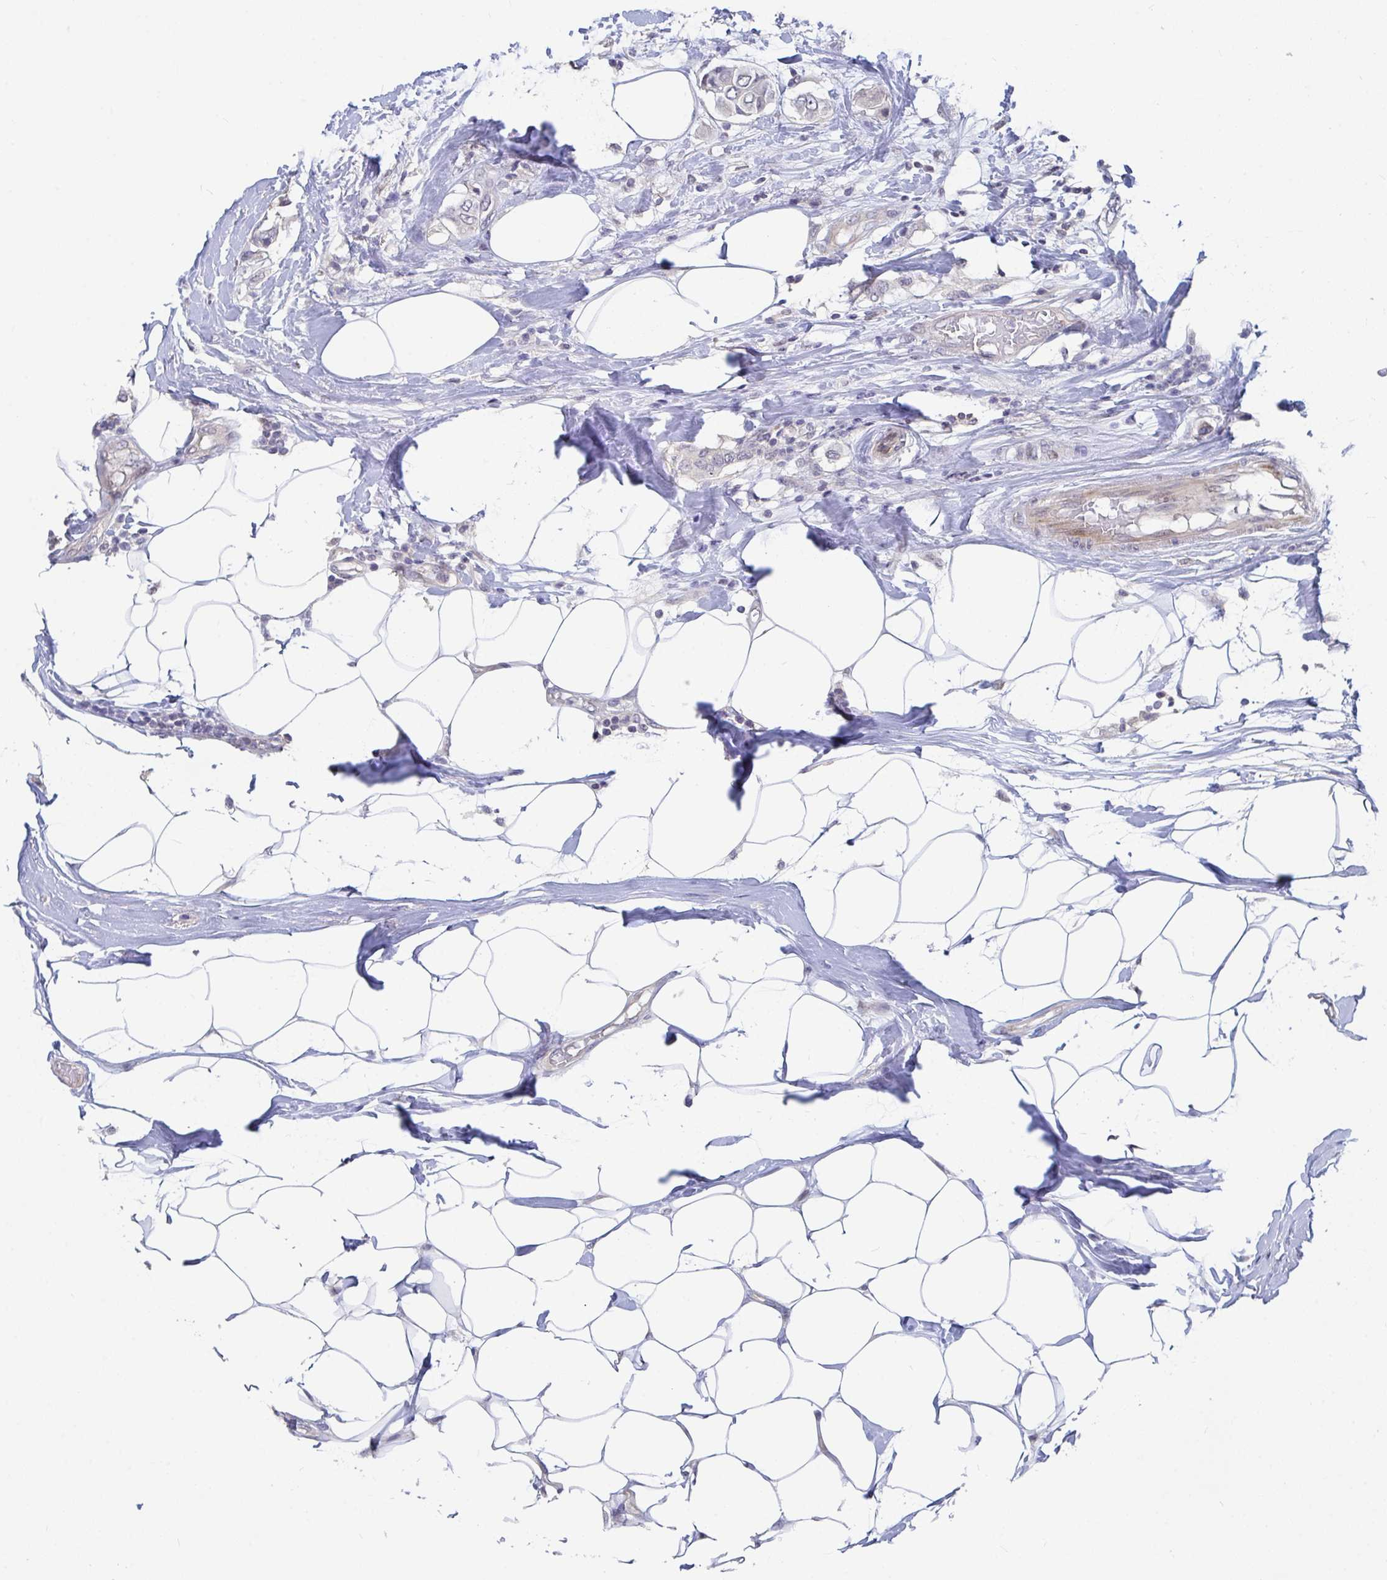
{"staining": {"intensity": "negative", "quantity": "none", "location": "none"}, "tissue": "breast cancer", "cell_type": "Tumor cells", "image_type": "cancer", "snomed": [{"axis": "morphology", "description": "Lobular carcinoma"}, {"axis": "topography", "description": "Breast"}], "caption": "Tumor cells are negative for brown protein staining in breast lobular carcinoma. (Immunohistochemistry (ihc), brightfield microscopy, high magnification).", "gene": "FAM156B", "patient": {"sex": "female", "age": 51}}